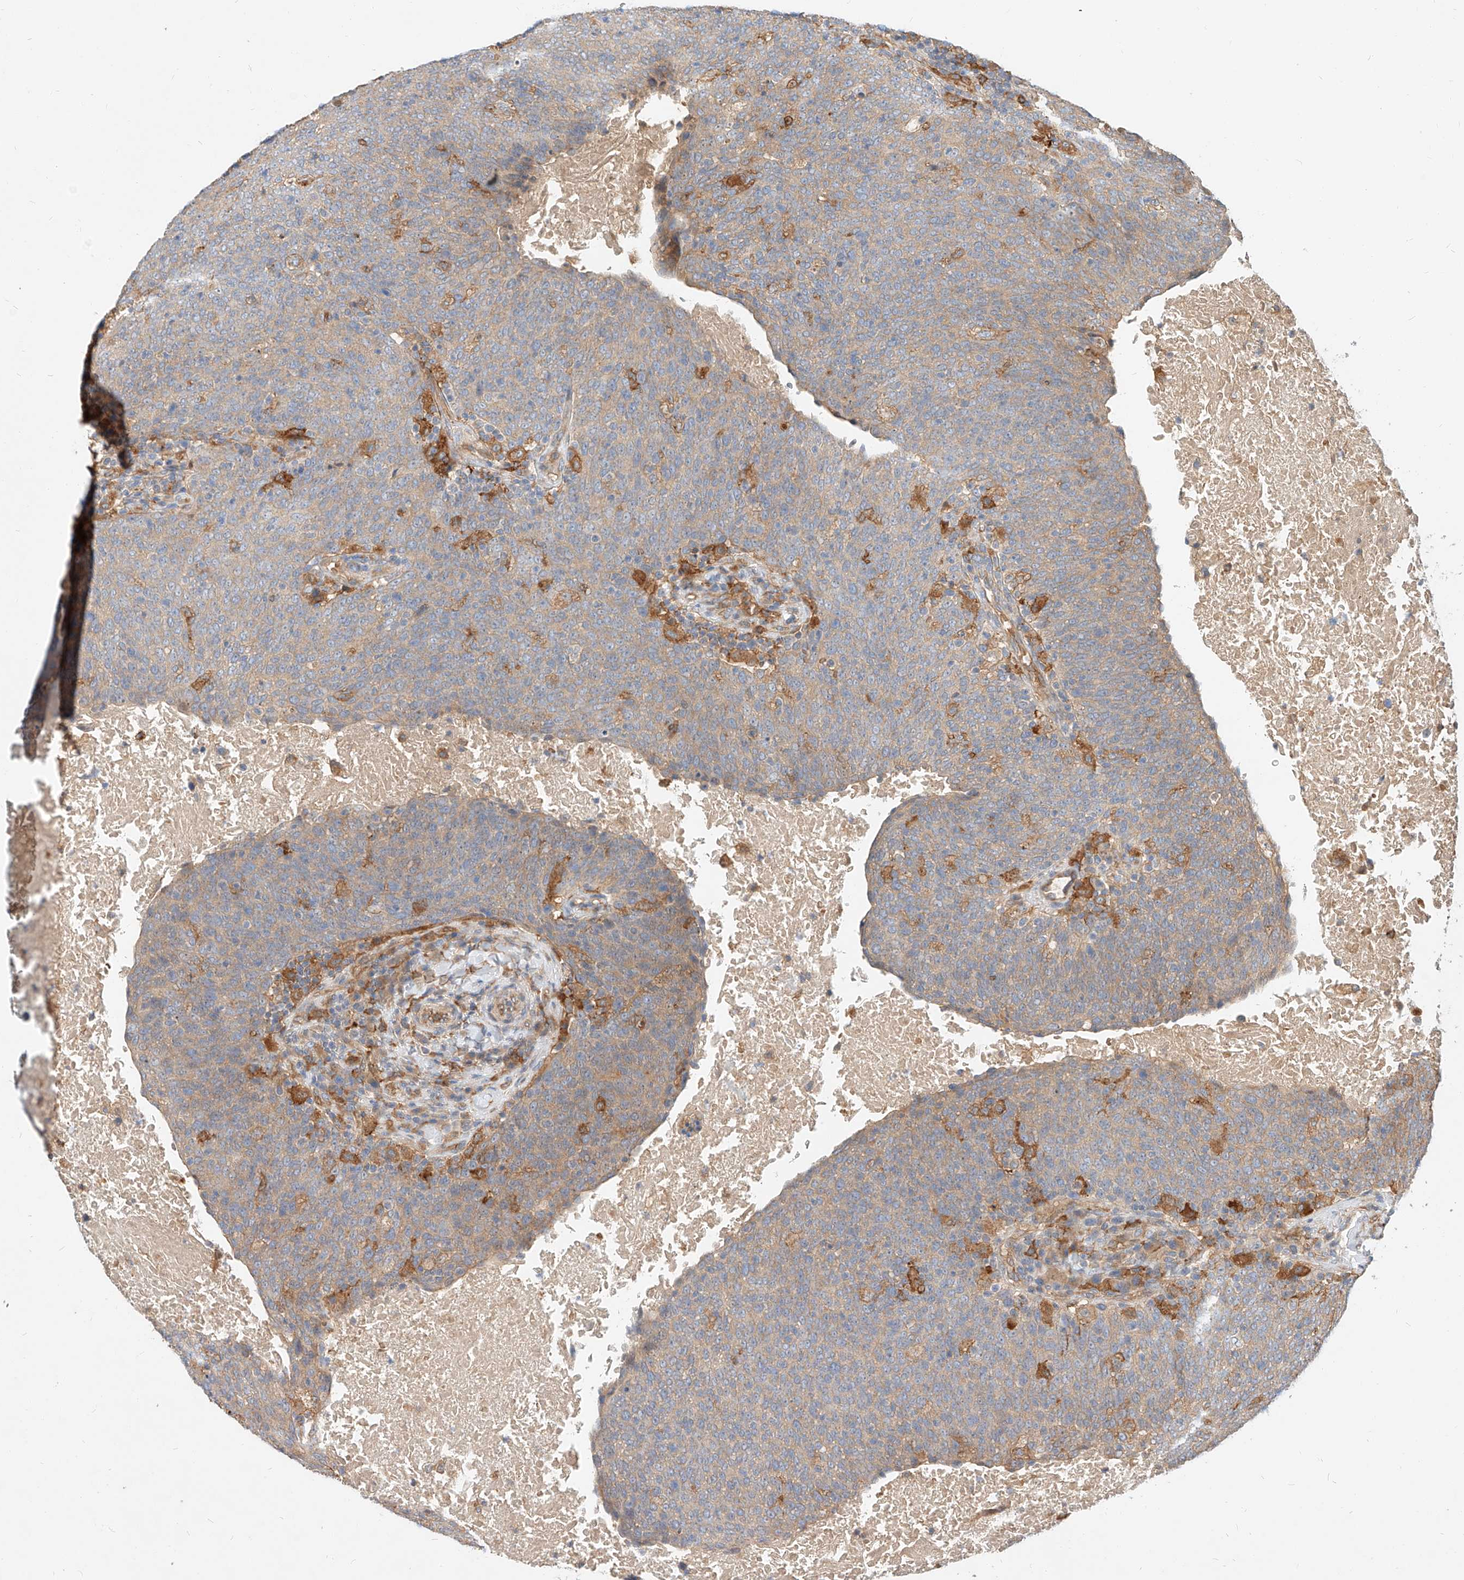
{"staining": {"intensity": "weak", "quantity": ">75%", "location": "cytoplasmic/membranous"}, "tissue": "head and neck cancer", "cell_type": "Tumor cells", "image_type": "cancer", "snomed": [{"axis": "morphology", "description": "Squamous cell carcinoma, NOS"}, {"axis": "morphology", "description": "Squamous cell carcinoma, metastatic, NOS"}, {"axis": "topography", "description": "Lymph node"}, {"axis": "topography", "description": "Head-Neck"}], "caption": "Brown immunohistochemical staining in metastatic squamous cell carcinoma (head and neck) reveals weak cytoplasmic/membranous expression in about >75% of tumor cells.", "gene": "NFAM1", "patient": {"sex": "male", "age": 62}}